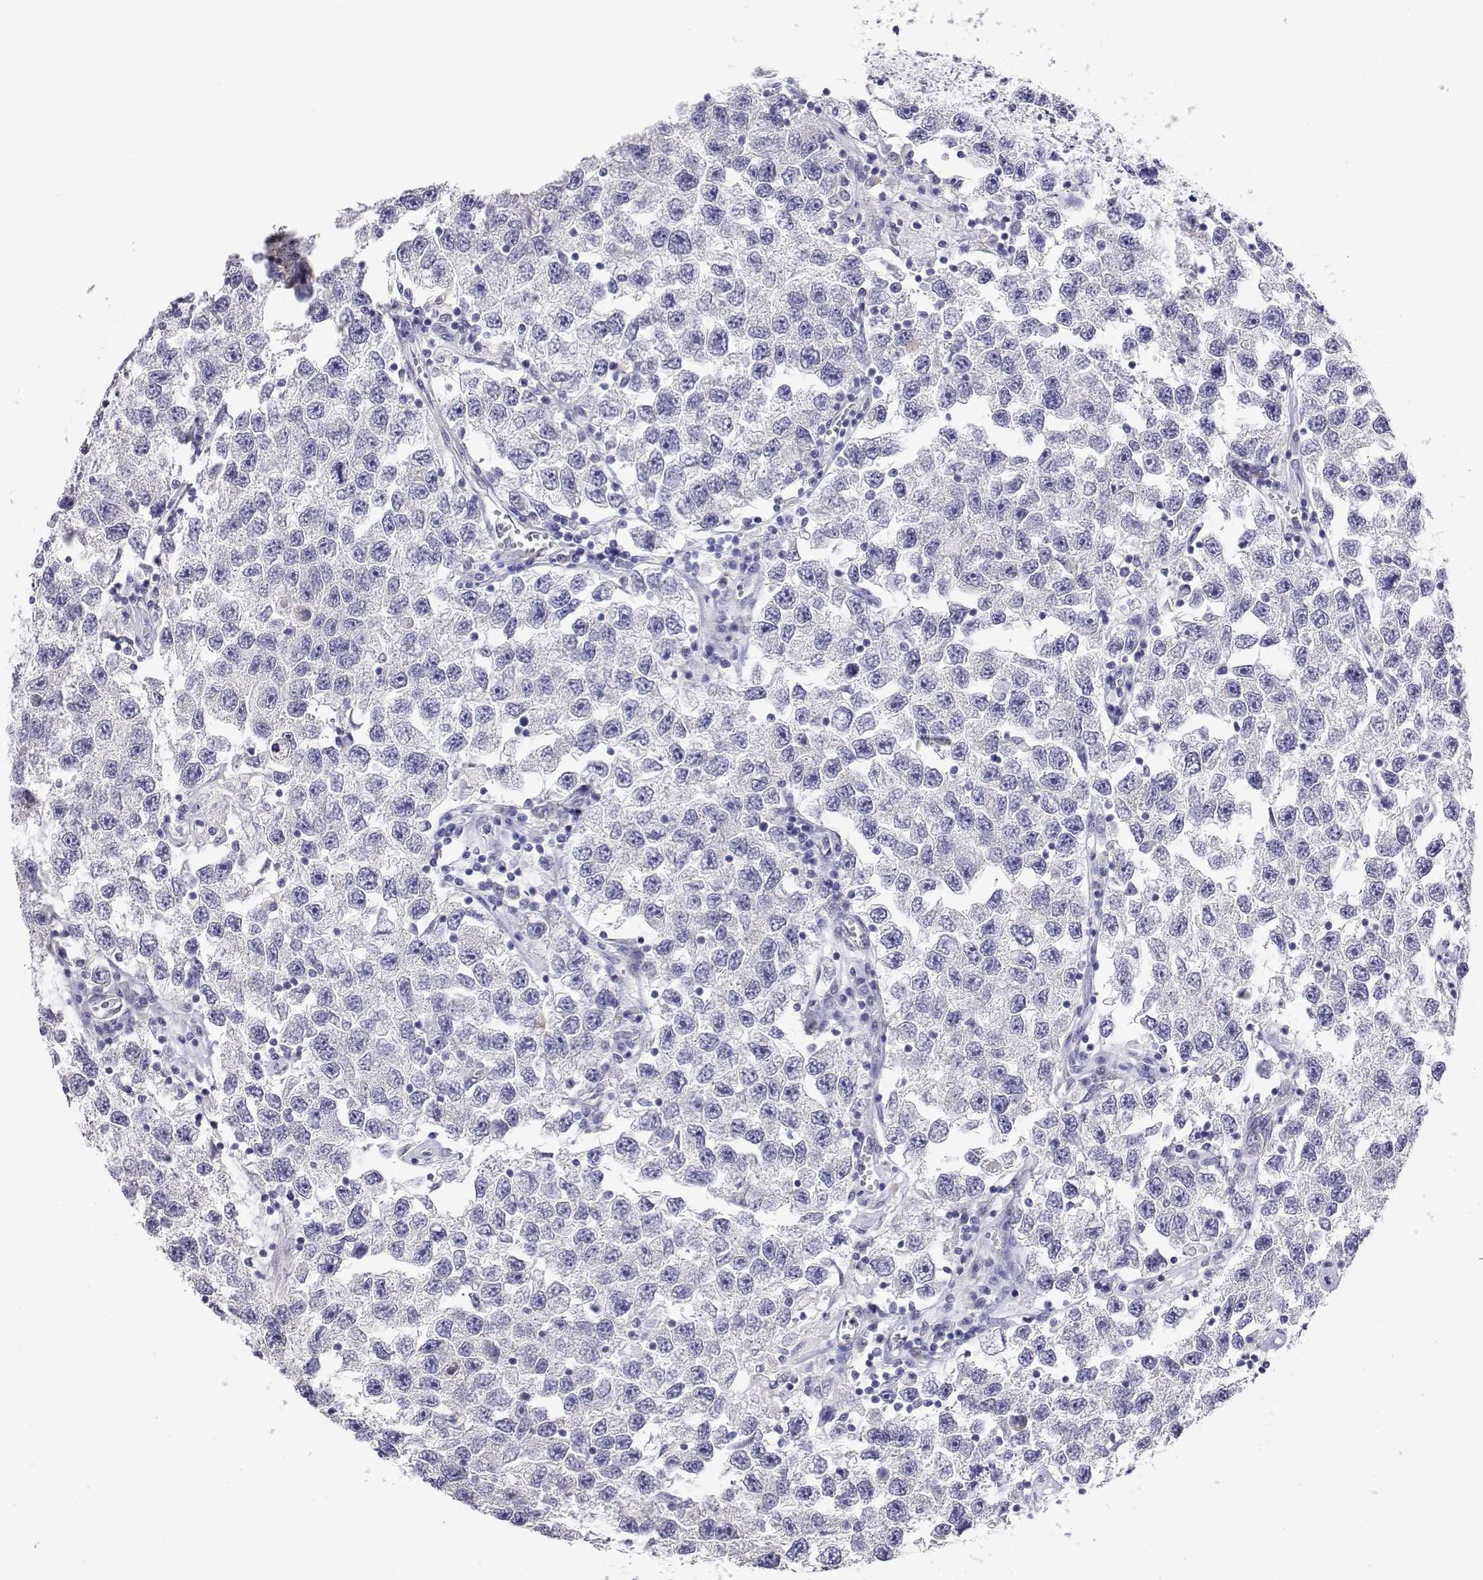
{"staining": {"intensity": "negative", "quantity": "none", "location": "none"}, "tissue": "testis cancer", "cell_type": "Tumor cells", "image_type": "cancer", "snomed": [{"axis": "morphology", "description": "Seminoma, NOS"}, {"axis": "topography", "description": "Testis"}], "caption": "There is no significant expression in tumor cells of seminoma (testis).", "gene": "LY6D", "patient": {"sex": "male", "age": 26}}